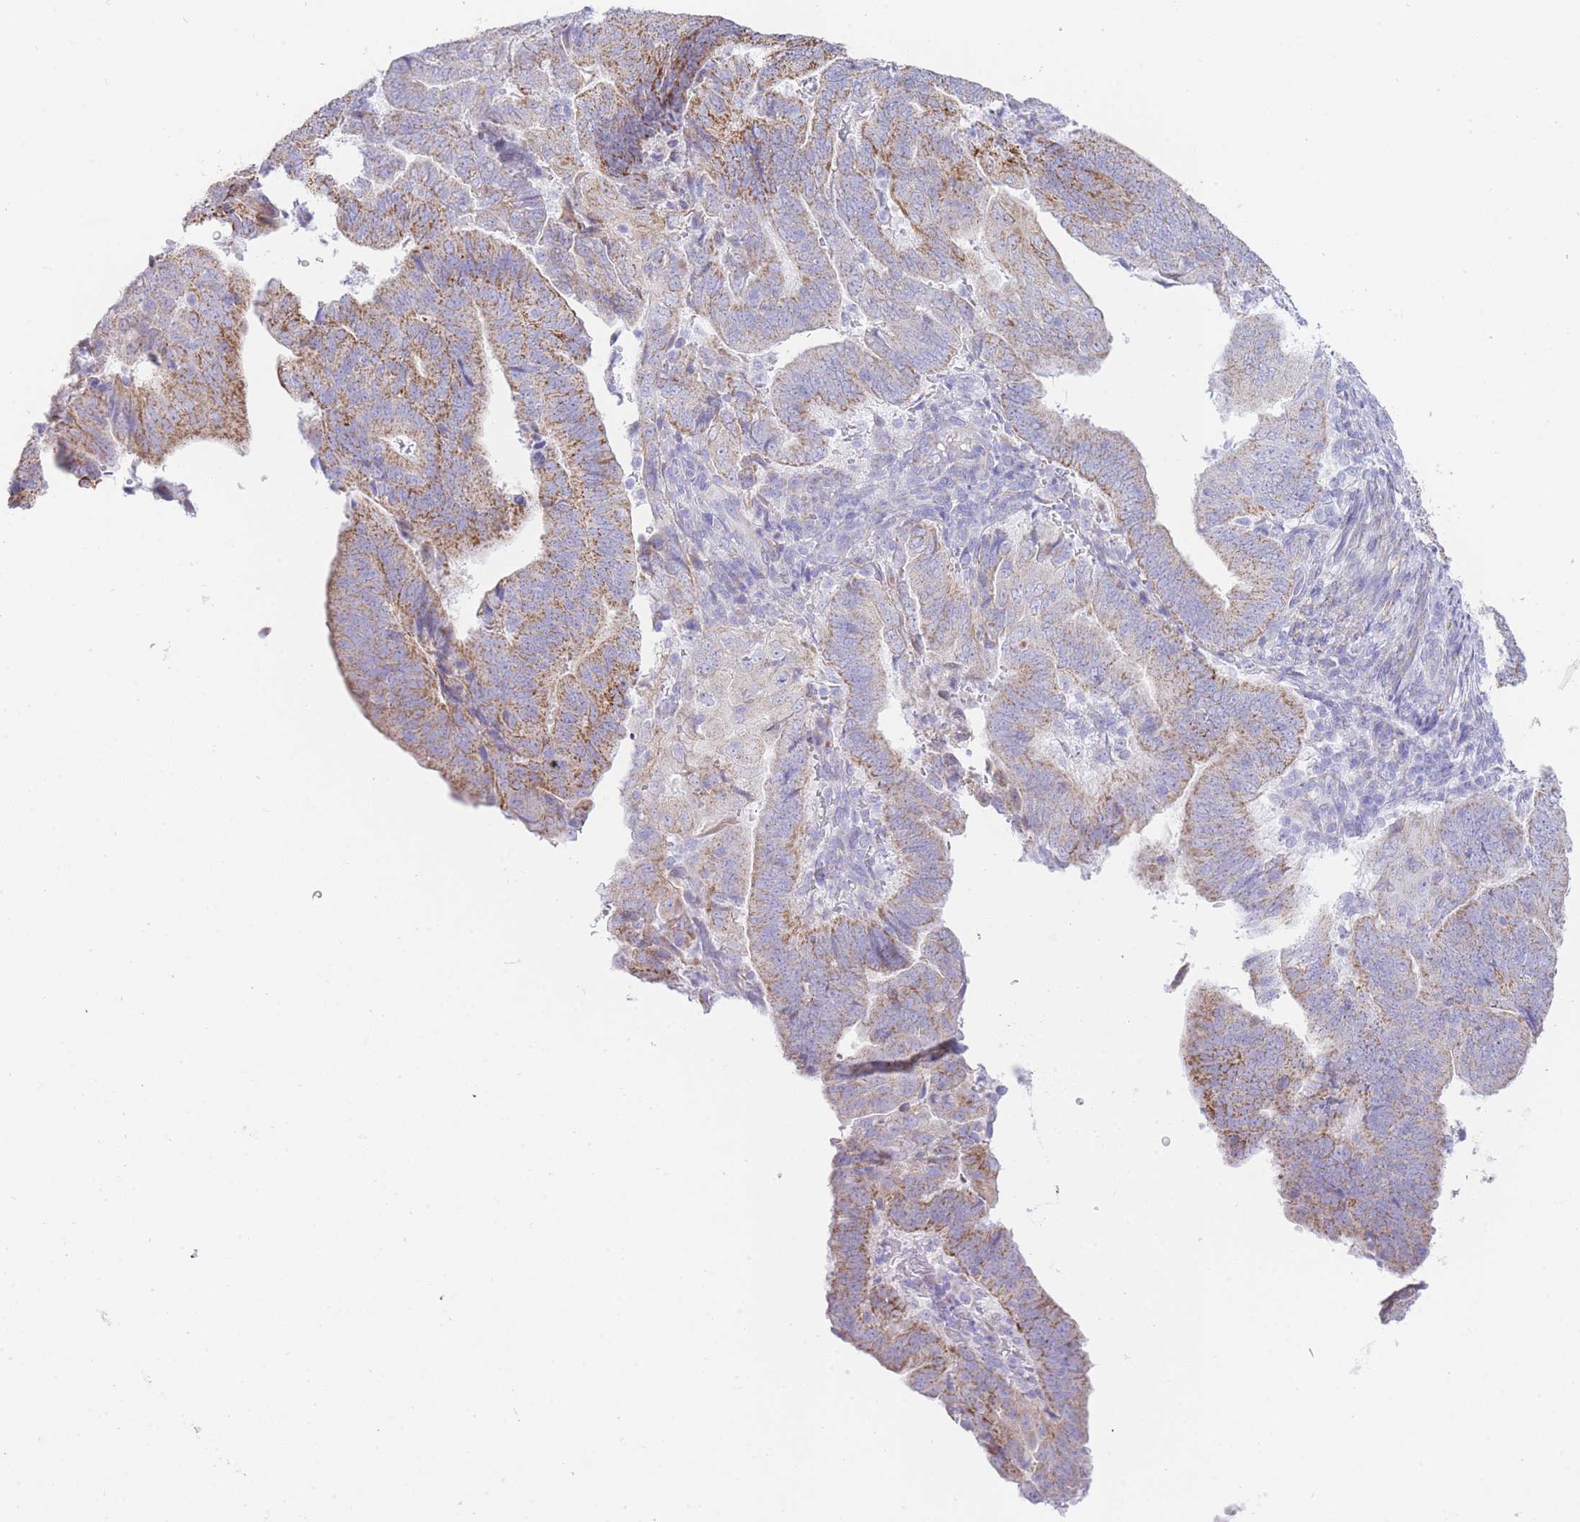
{"staining": {"intensity": "moderate", "quantity": "25%-75%", "location": "cytoplasmic/membranous"}, "tissue": "endometrial cancer", "cell_type": "Tumor cells", "image_type": "cancer", "snomed": [{"axis": "morphology", "description": "Adenocarcinoma, NOS"}, {"axis": "topography", "description": "Endometrium"}], "caption": "Immunohistochemistry (IHC) (DAB (3,3'-diaminobenzidine)) staining of human endometrial cancer (adenocarcinoma) exhibits moderate cytoplasmic/membranous protein positivity in approximately 25%-75% of tumor cells. (Stains: DAB (3,3'-diaminobenzidine) in brown, nuclei in blue, Microscopy: brightfield microscopy at high magnification).", "gene": "ACSM4", "patient": {"sex": "female", "age": 70}}